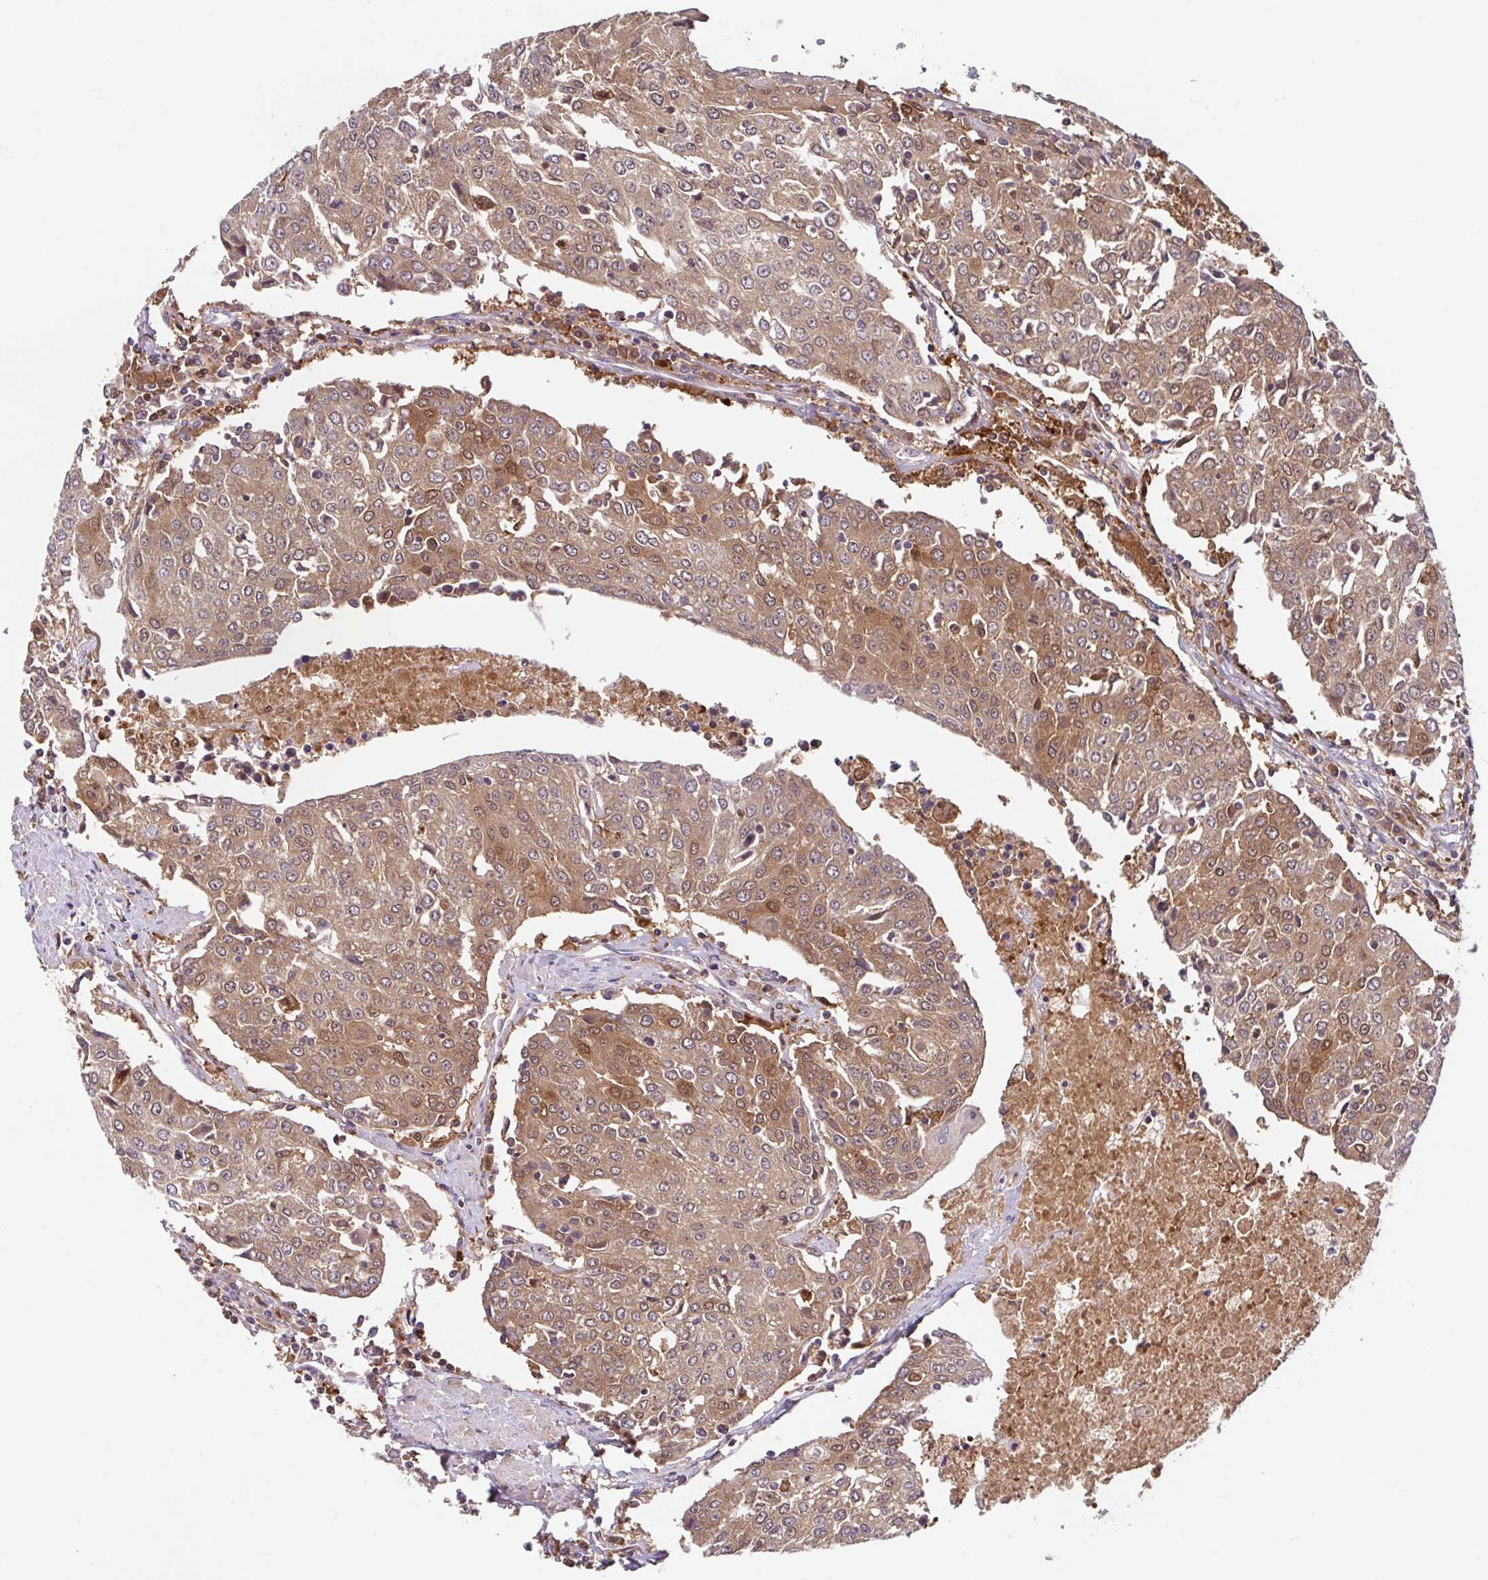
{"staining": {"intensity": "moderate", "quantity": ">75%", "location": "cytoplasmic/membranous,nuclear"}, "tissue": "urothelial cancer", "cell_type": "Tumor cells", "image_type": "cancer", "snomed": [{"axis": "morphology", "description": "Urothelial carcinoma, High grade"}, {"axis": "topography", "description": "Urinary bladder"}], "caption": "Brown immunohistochemical staining in human high-grade urothelial carcinoma exhibits moderate cytoplasmic/membranous and nuclear staining in about >75% of tumor cells.", "gene": "BLVRA", "patient": {"sex": "female", "age": 85}}